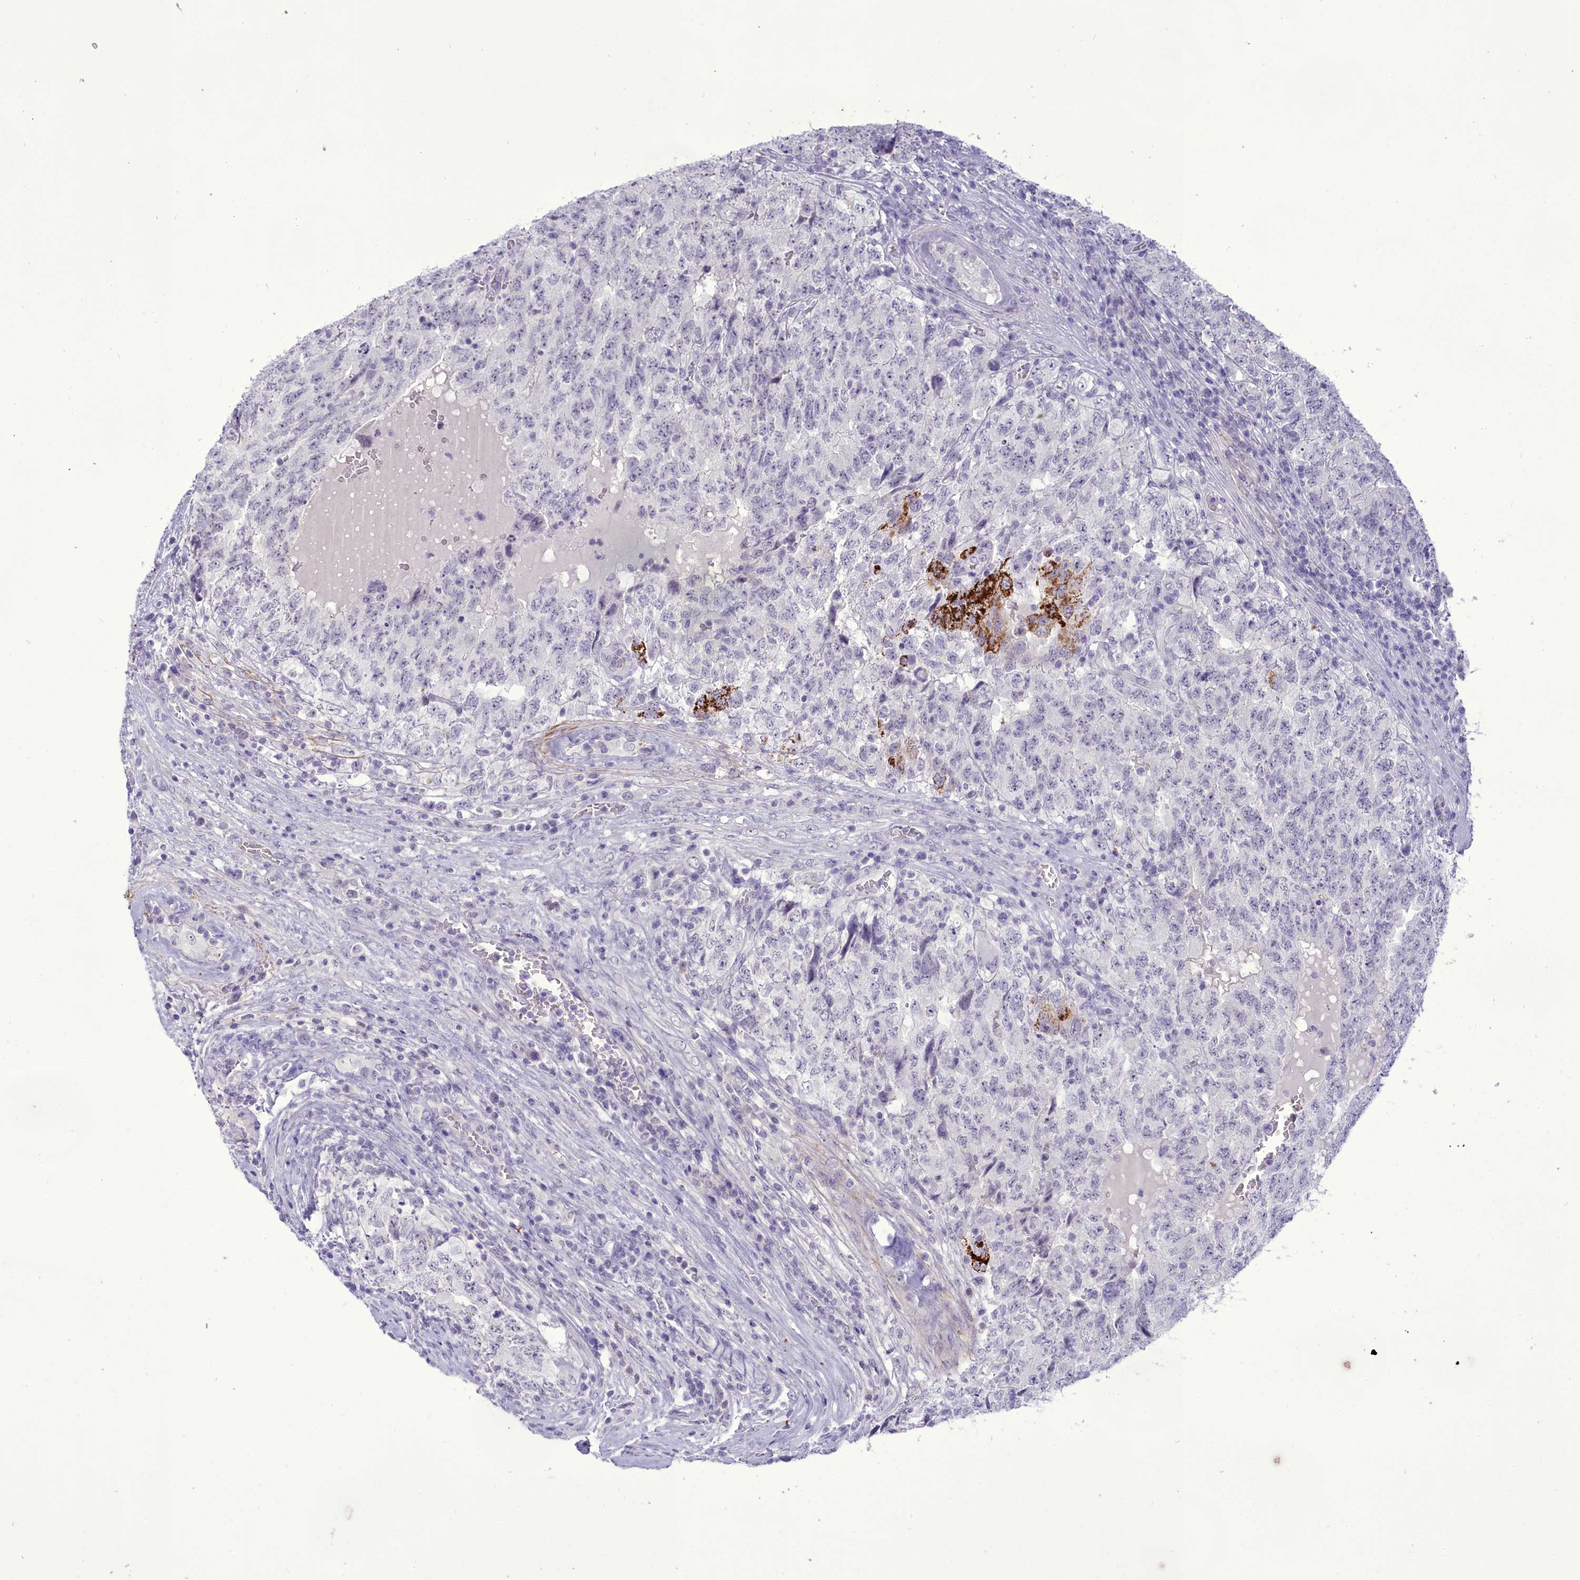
{"staining": {"intensity": "moderate", "quantity": "<25%", "location": "cytoplasmic/membranous"}, "tissue": "testis cancer", "cell_type": "Tumor cells", "image_type": "cancer", "snomed": [{"axis": "morphology", "description": "Carcinoma, Embryonal, NOS"}, {"axis": "topography", "description": "Testis"}], "caption": "Brown immunohistochemical staining in testis cancer displays moderate cytoplasmic/membranous staining in approximately <25% of tumor cells. The staining was performed using DAB to visualize the protein expression in brown, while the nuclei were stained in blue with hematoxylin (Magnification: 20x).", "gene": "OSTN", "patient": {"sex": "male", "age": 34}}